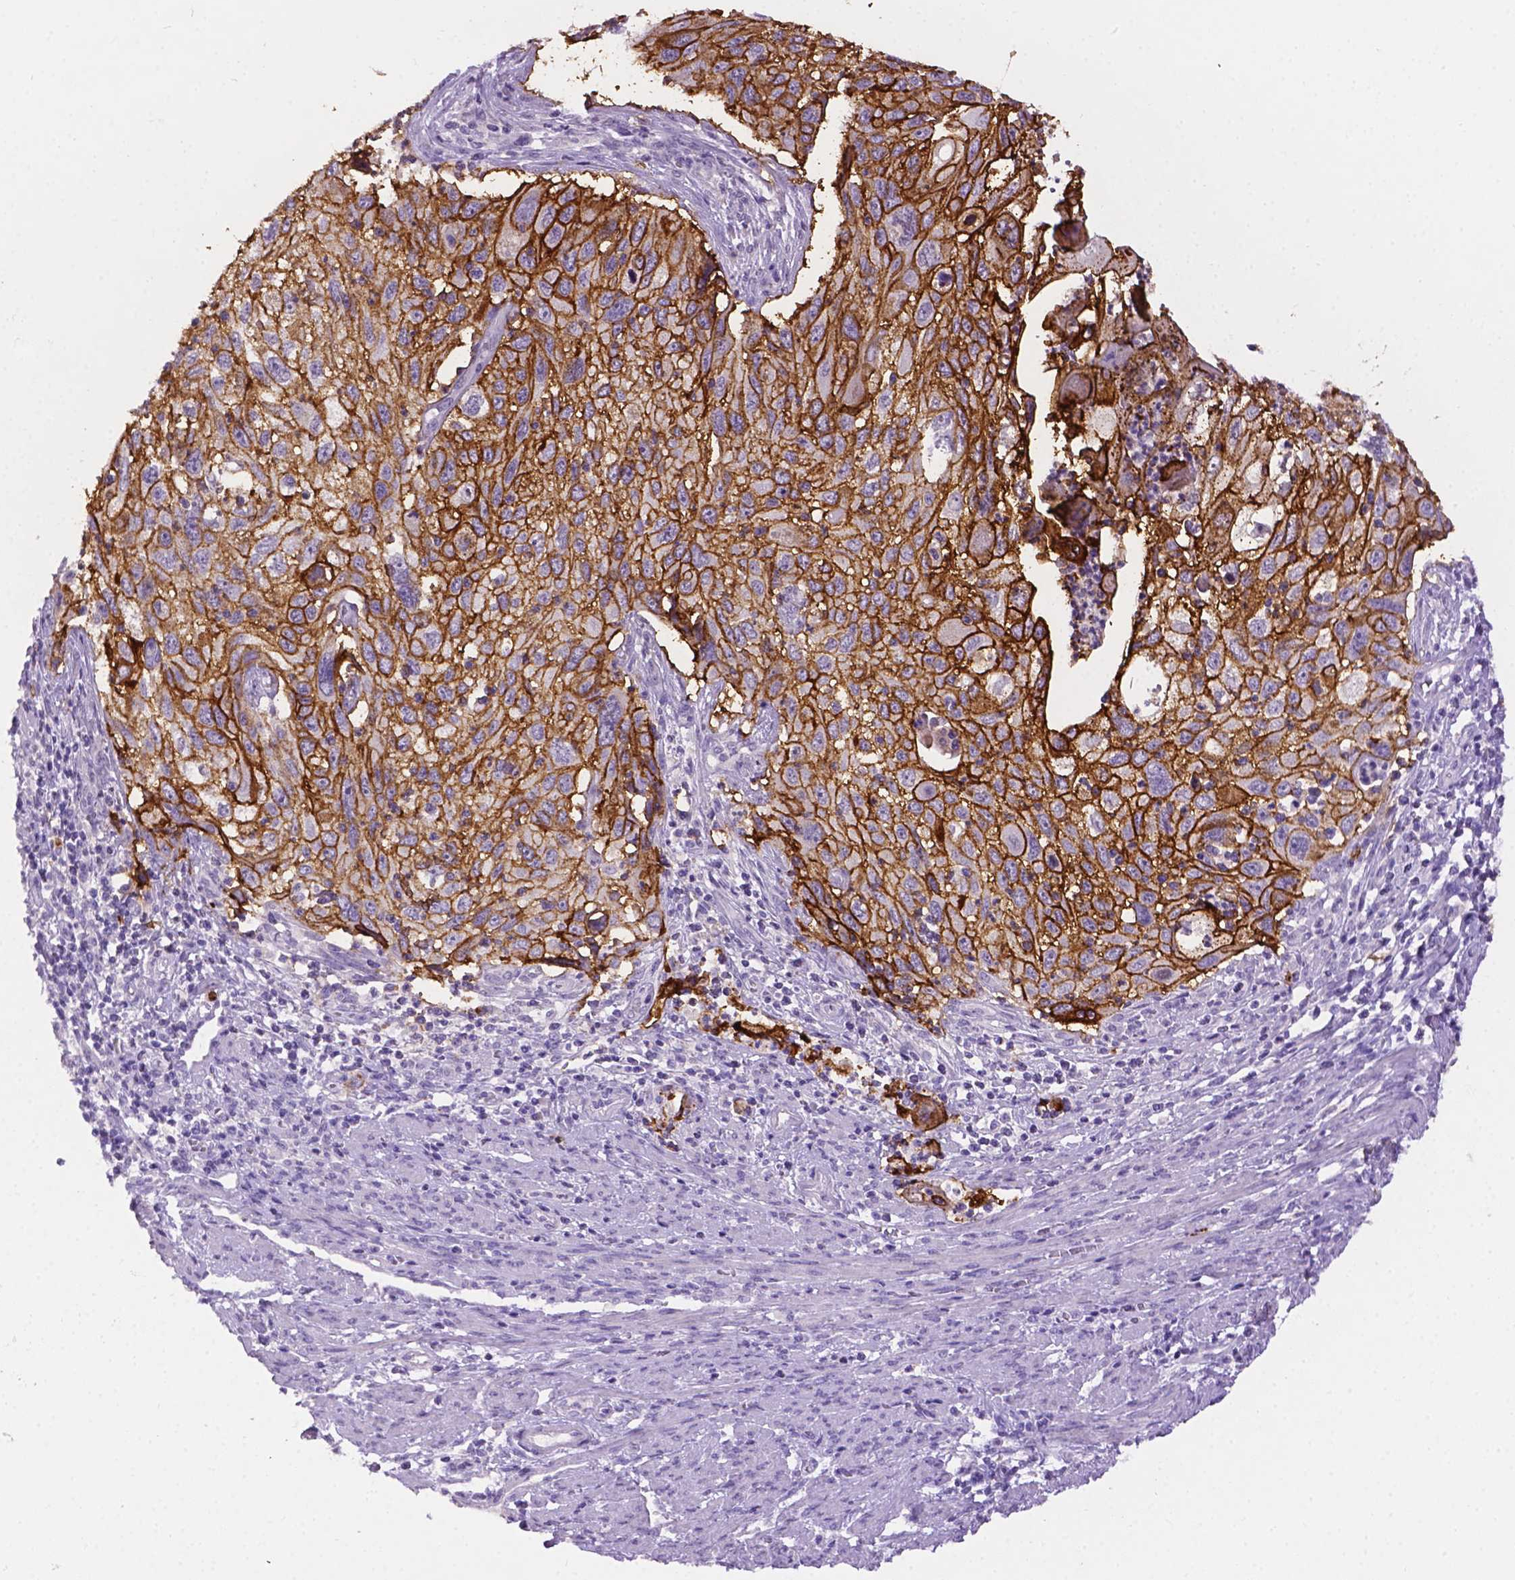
{"staining": {"intensity": "strong", "quantity": ">75%", "location": "cytoplasmic/membranous"}, "tissue": "cervical cancer", "cell_type": "Tumor cells", "image_type": "cancer", "snomed": [{"axis": "morphology", "description": "Squamous cell carcinoma, NOS"}, {"axis": "topography", "description": "Cervix"}], "caption": "An image of human cervical cancer stained for a protein demonstrates strong cytoplasmic/membranous brown staining in tumor cells.", "gene": "TACSTD2", "patient": {"sex": "female", "age": 70}}